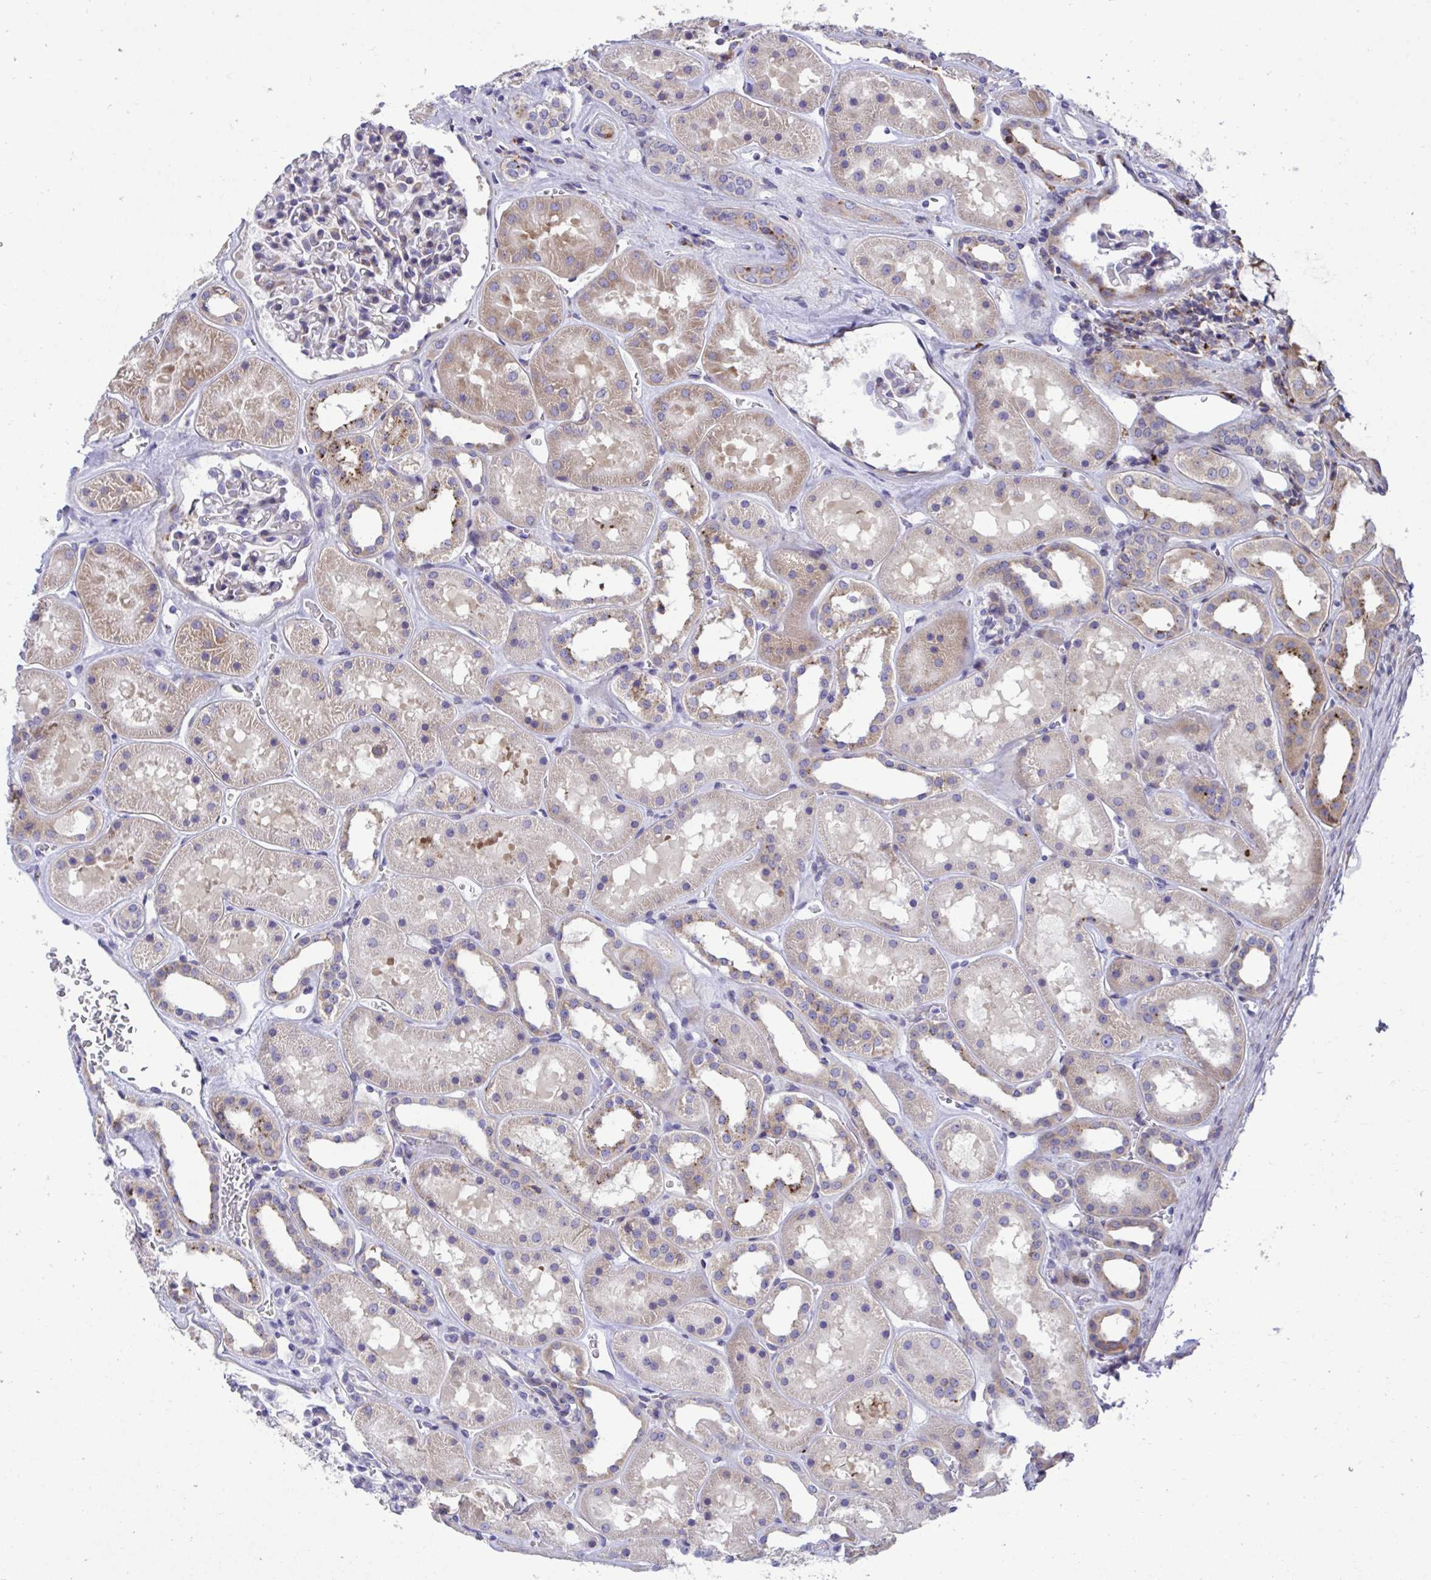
{"staining": {"intensity": "moderate", "quantity": "<25%", "location": "cytoplasmic/membranous"}, "tissue": "kidney", "cell_type": "Cells in glomeruli", "image_type": "normal", "snomed": [{"axis": "morphology", "description": "Normal tissue, NOS"}, {"axis": "topography", "description": "Kidney"}], "caption": "IHC (DAB) staining of benign human kidney displays moderate cytoplasmic/membranous protein expression in about <25% of cells in glomeruli.", "gene": "RPS15", "patient": {"sex": "female", "age": 41}}